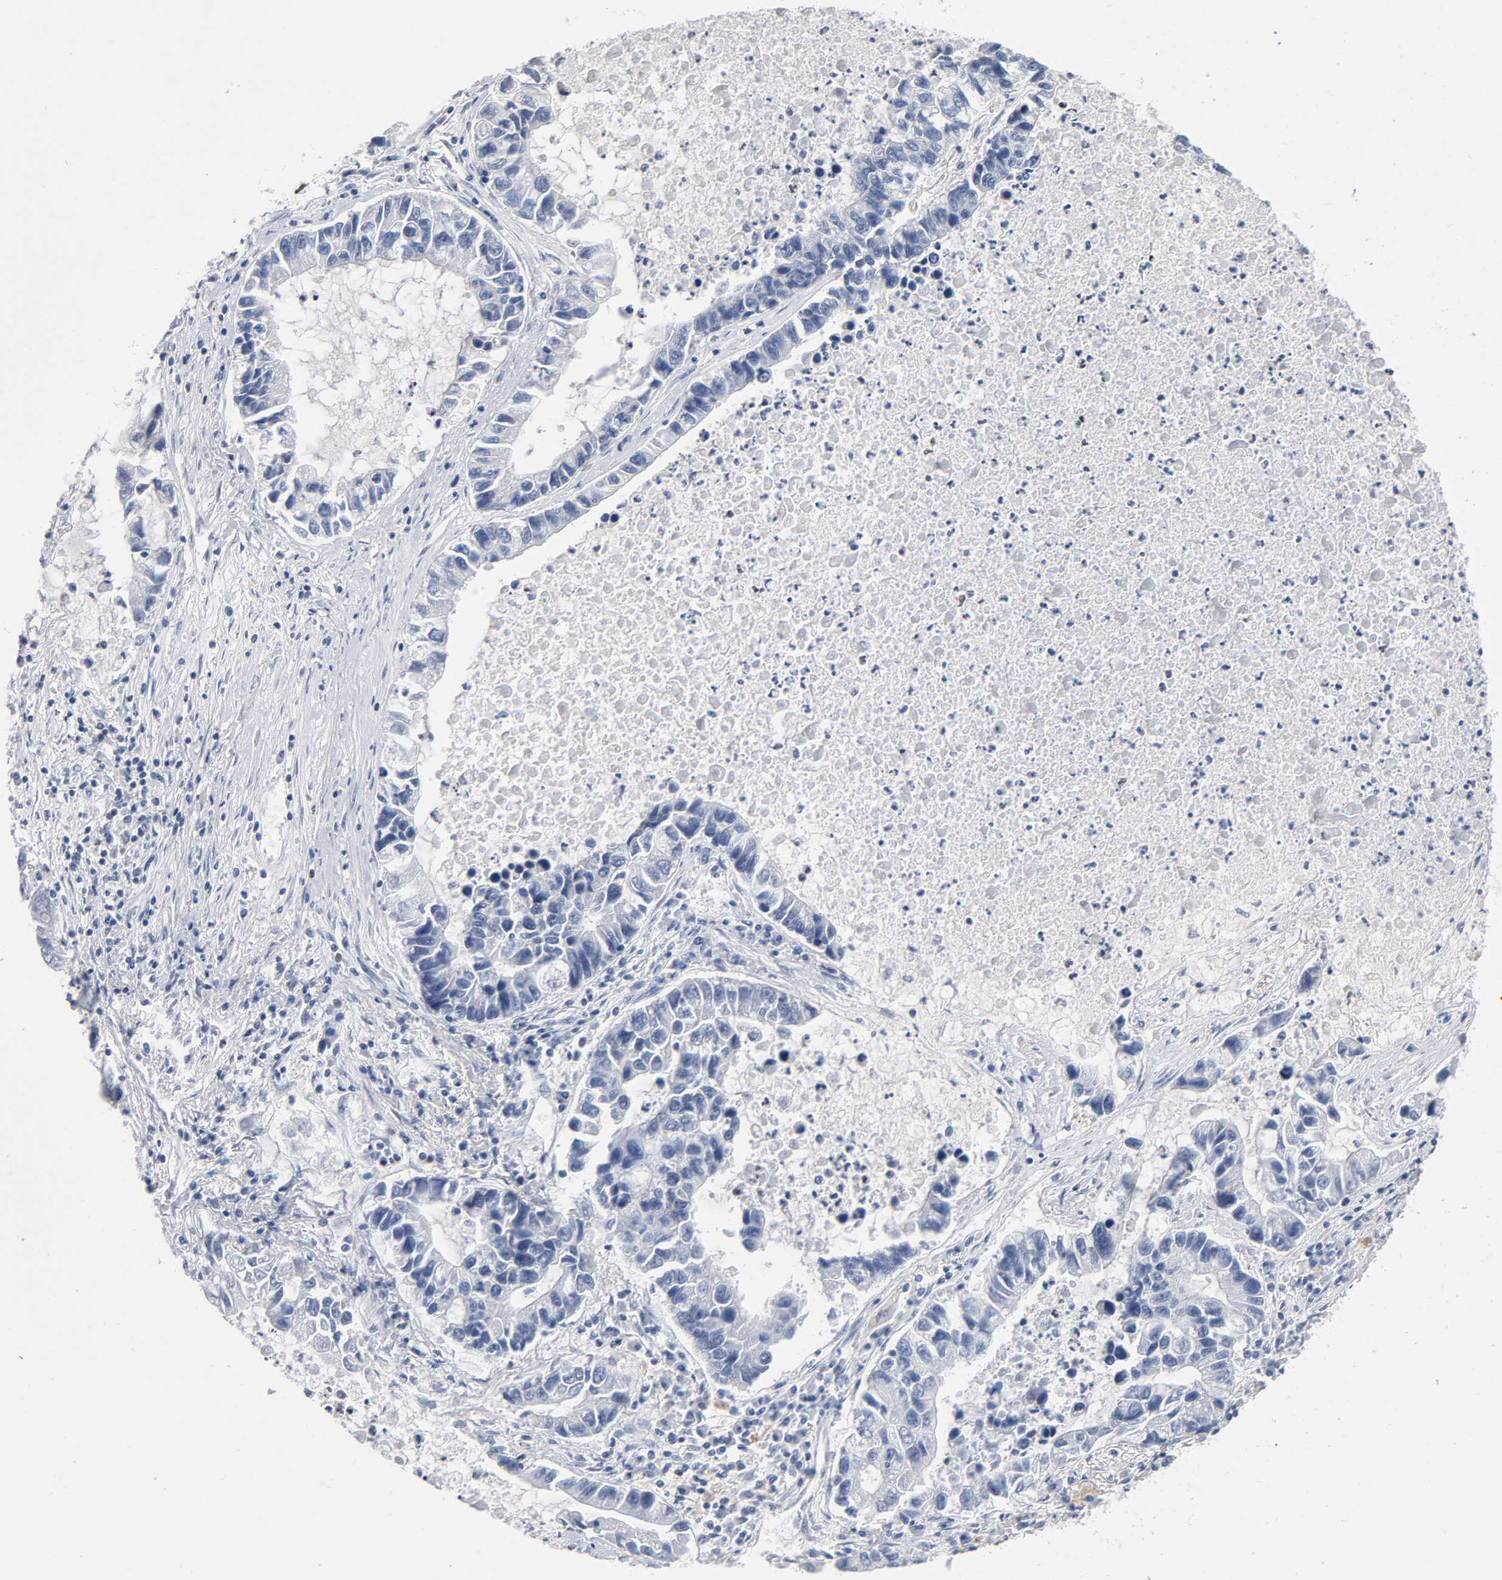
{"staining": {"intensity": "negative", "quantity": "none", "location": "none"}, "tissue": "lung cancer", "cell_type": "Tumor cells", "image_type": "cancer", "snomed": [{"axis": "morphology", "description": "Adenocarcinoma, NOS"}, {"axis": "topography", "description": "Lung"}], "caption": "This micrograph is of lung cancer stained with immunohistochemistry (IHC) to label a protein in brown with the nuclei are counter-stained blue. There is no staining in tumor cells.", "gene": "SP3", "patient": {"sex": "female", "age": 51}}